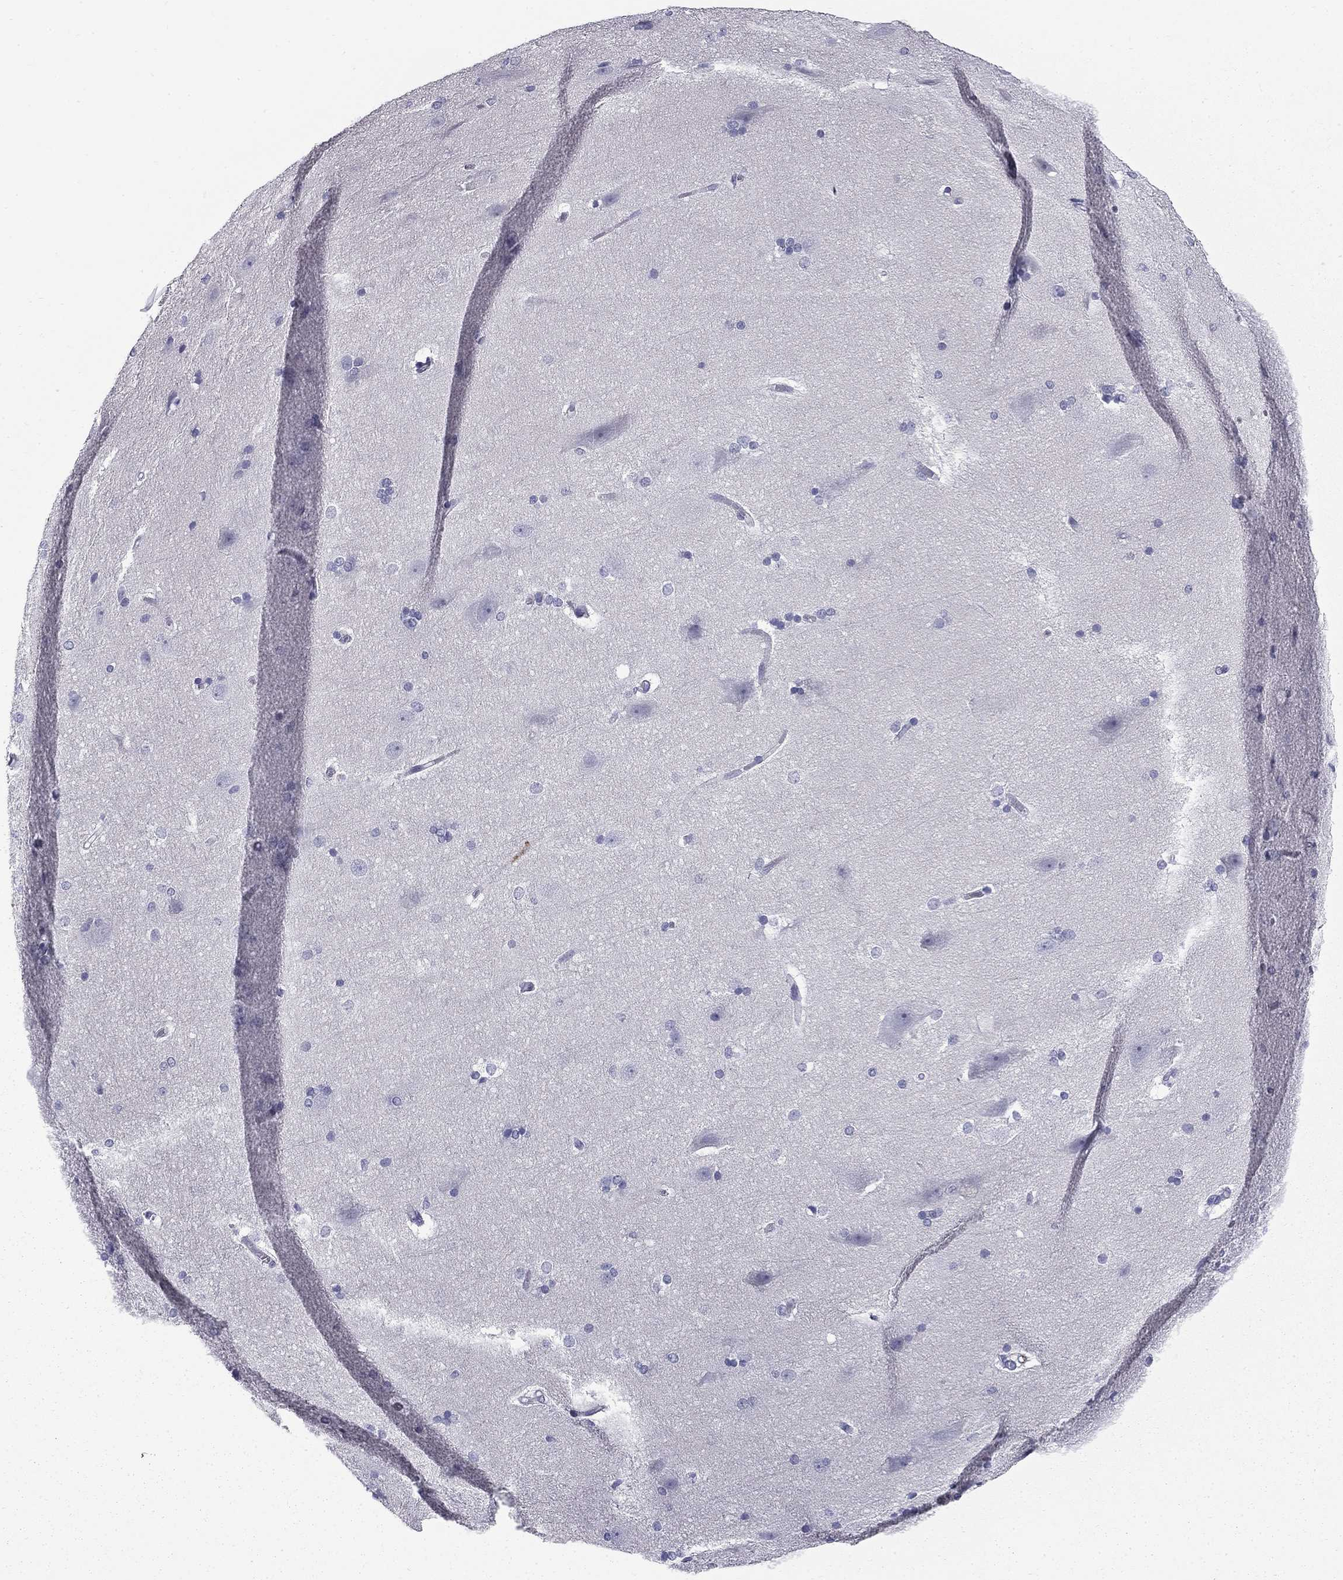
{"staining": {"intensity": "negative", "quantity": "none", "location": "none"}, "tissue": "hippocampus", "cell_type": "Glial cells", "image_type": "normal", "snomed": [{"axis": "morphology", "description": "Normal tissue, NOS"}, {"axis": "topography", "description": "Cerebral cortex"}, {"axis": "topography", "description": "Hippocampus"}], "caption": "High magnification brightfield microscopy of benign hippocampus stained with DAB (brown) and counterstained with hematoxylin (blue): glial cells show no significant expression. The staining was performed using DAB (3,3'-diaminobenzidine) to visualize the protein expression in brown, while the nuclei were stained in blue with hematoxylin (Magnification: 20x).", "gene": "TRIM29", "patient": {"sex": "female", "age": 19}}